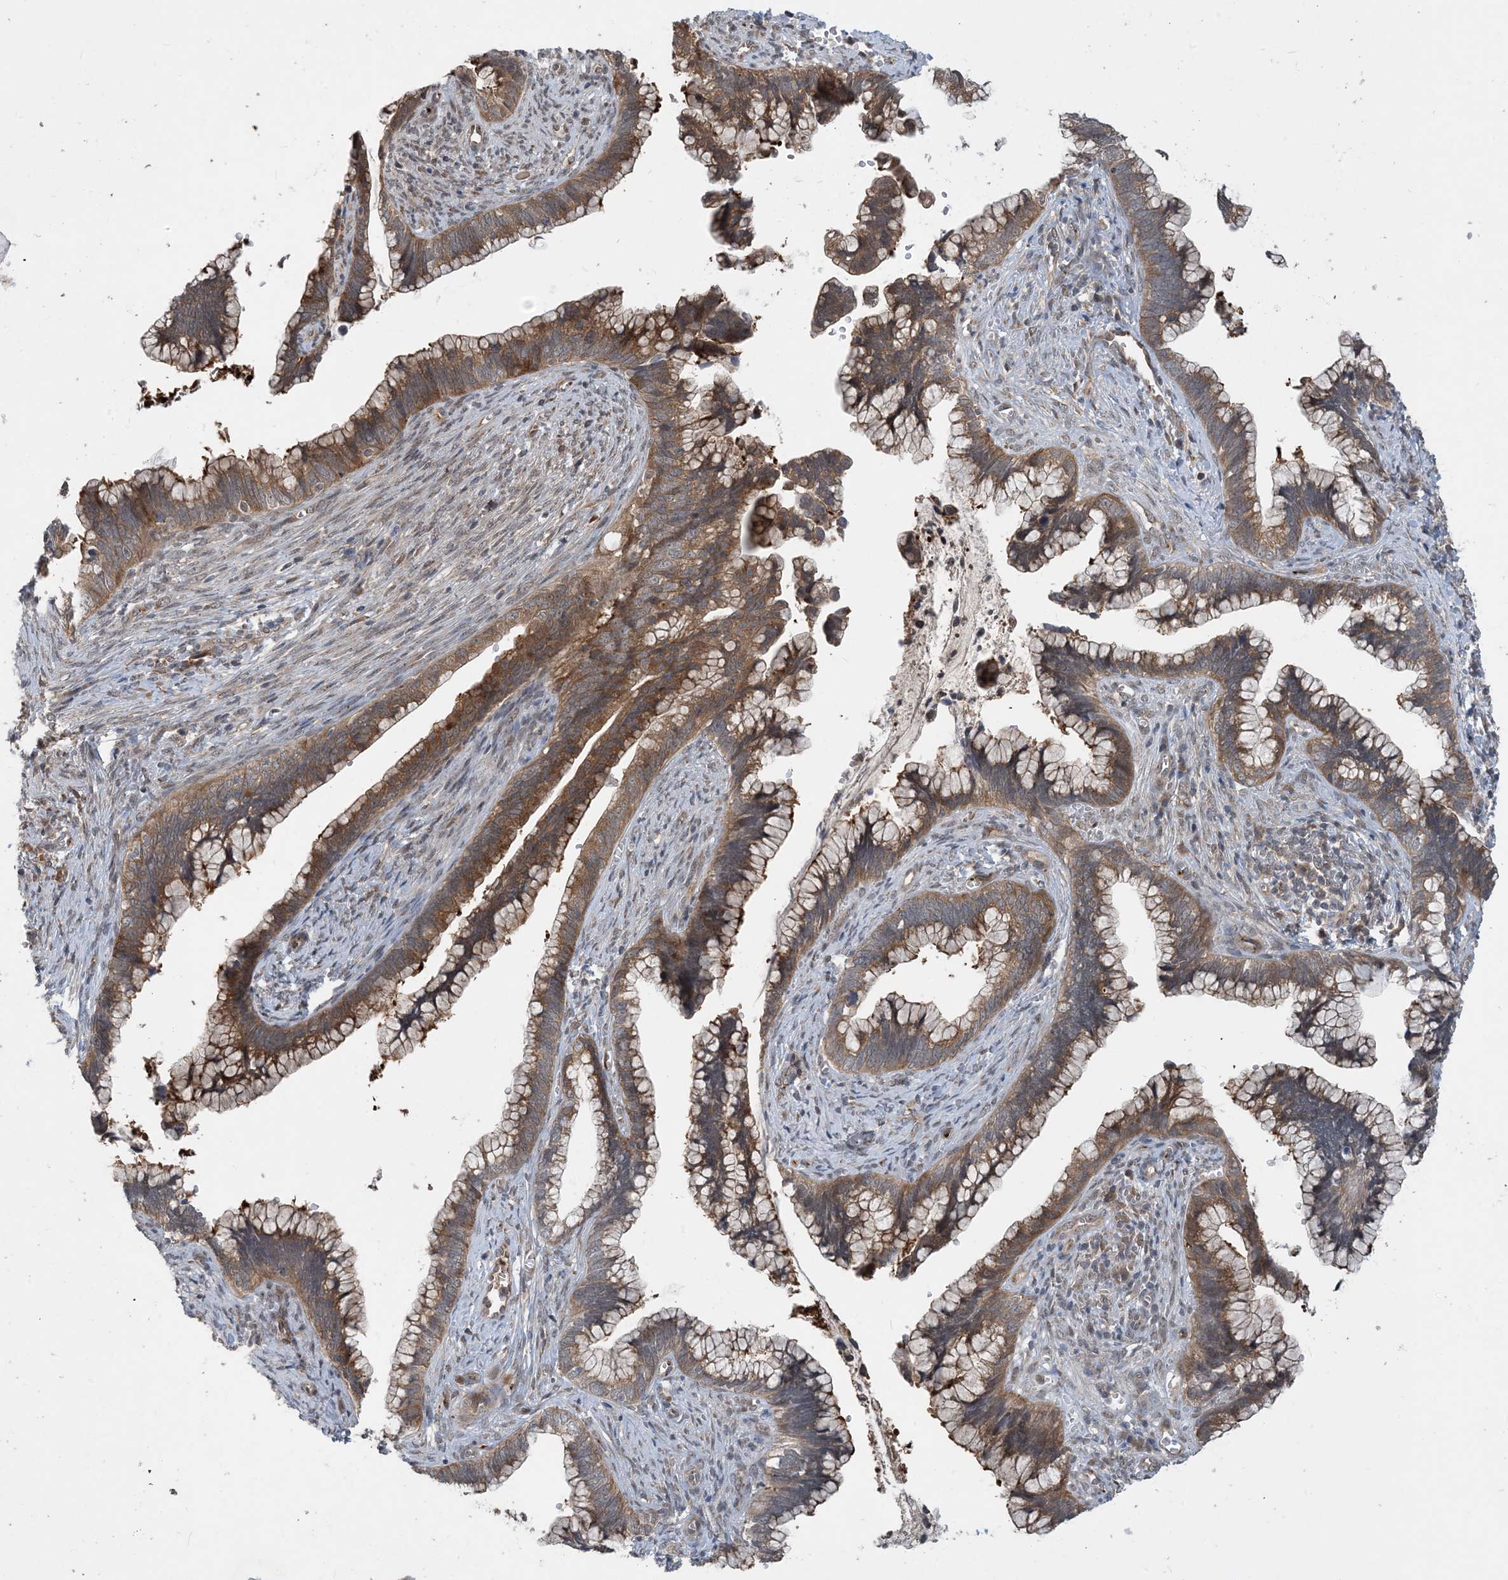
{"staining": {"intensity": "moderate", "quantity": ">75%", "location": "cytoplasmic/membranous"}, "tissue": "cervical cancer", "cell_type": "Tumor cells", "image_type": "cancer", "snomed": [{"axis": "morphology", "description": "Adenocarcinoma, NOS"}, {"axis": "topography", "description": "Cervix"}], "caption": "Protein expression analysis of cervical cancer (adenocarcinoma) shows moderate cytoplasmic/membranous positivity in approximately >75% of tumor cells. Using DAB (brown) and hematoxylin (blue) stains, captured at high magnification using brightfield microscopy.", "gene": "TINAG", "patient": {"sex": "female", "age": 44}}